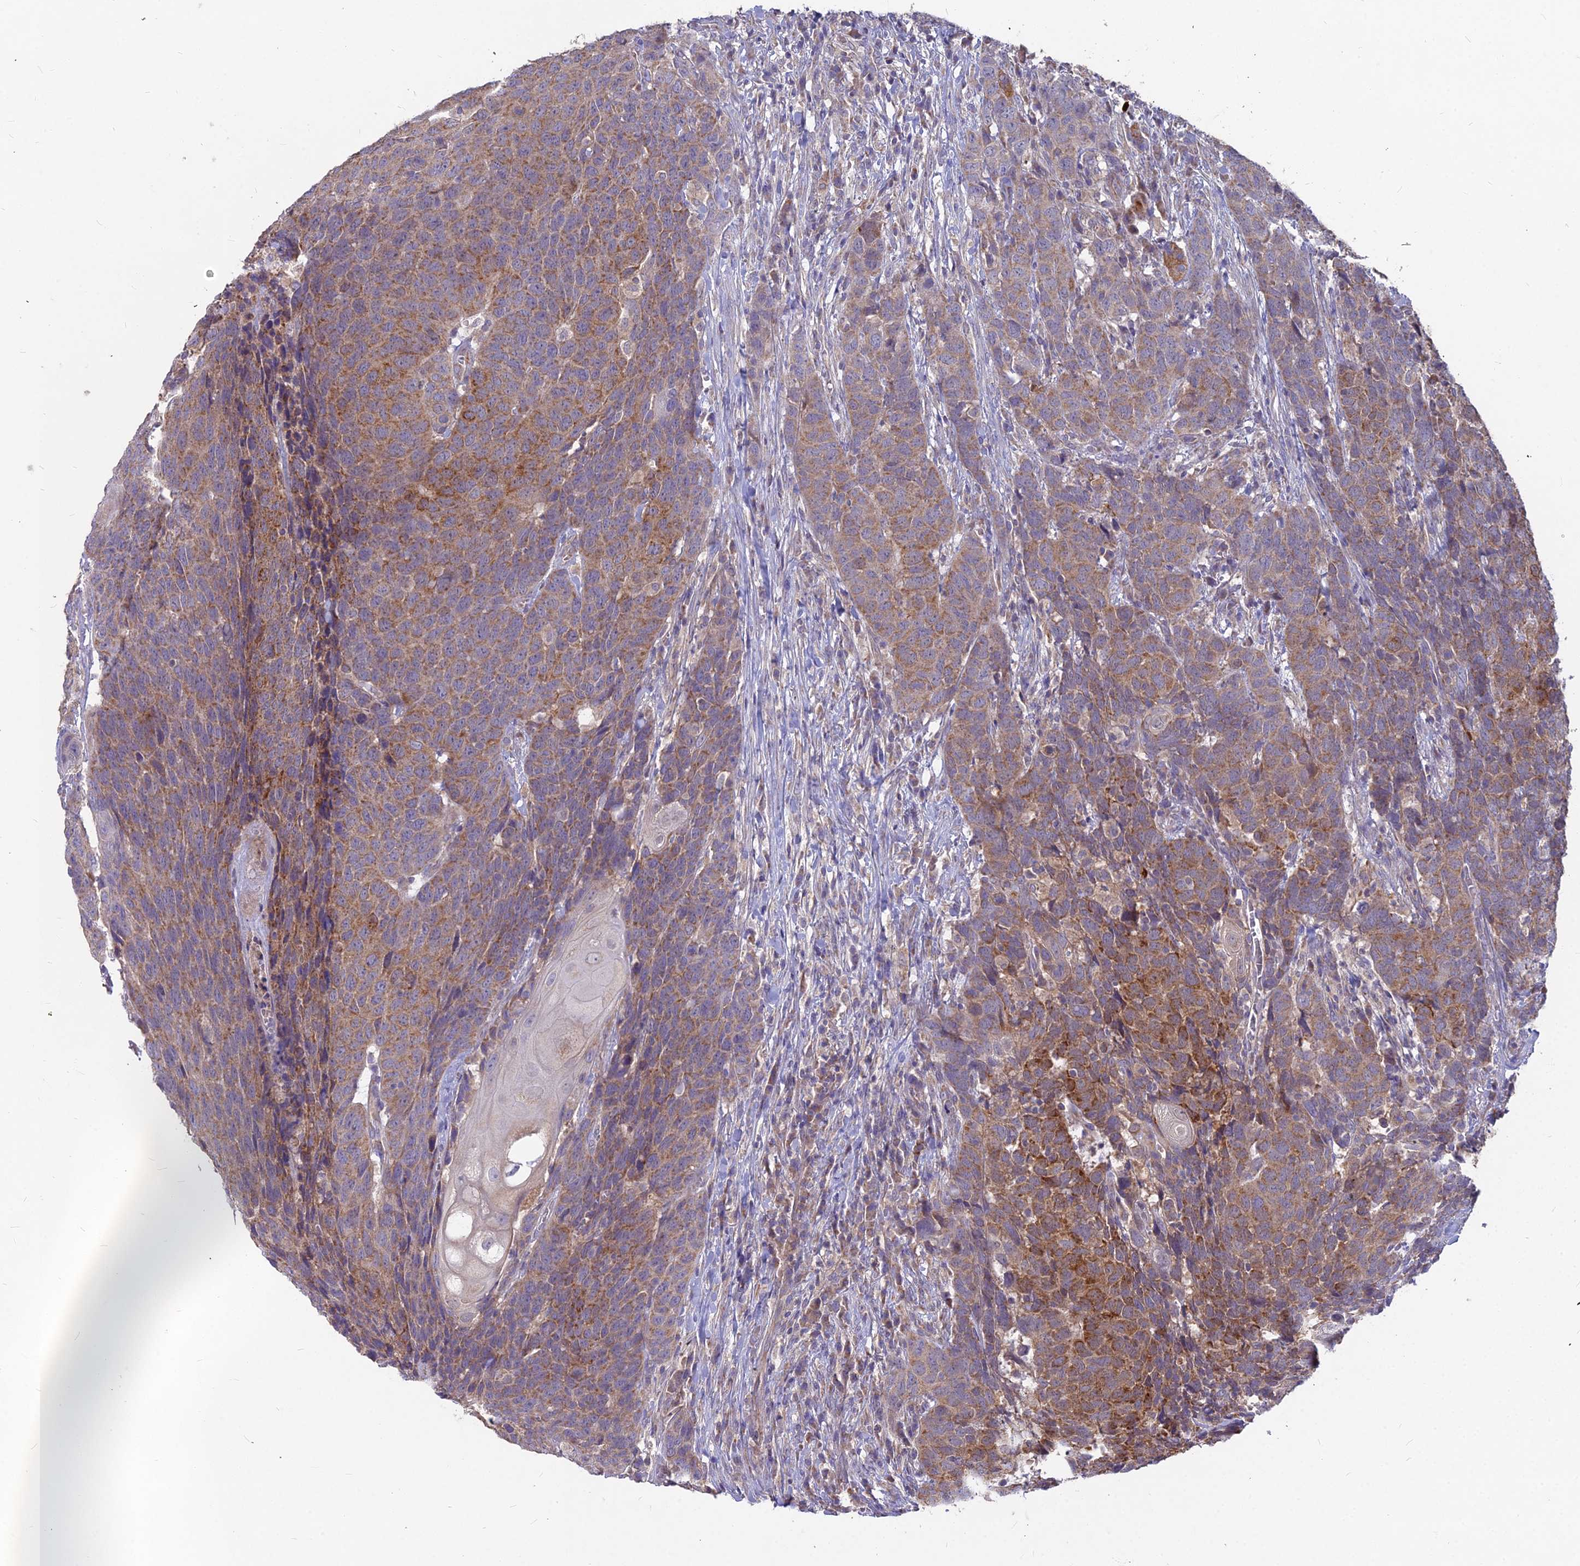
{"staining": {"intensity": "moderate", "quantity": ">75%", "location": "cytoplasmic/membranous"}, "tissue": "head and neck cancer", "cell_type": "Tumor cells", "image_type": "cancer", "snomed": [{"axis": "morphology", "description": "Squamous cell carcinoma, NOS"}, {"axis": "topography", "description": "Head-Neck"}], "caption": "The histopathology image reveals staining of head and neck cancer, revealing moderate cytoplasmic/membranous protein expression (brown color) within tumor cells.", "gene": "MICU2", "patient": {"sex": "male", "age": 66}}